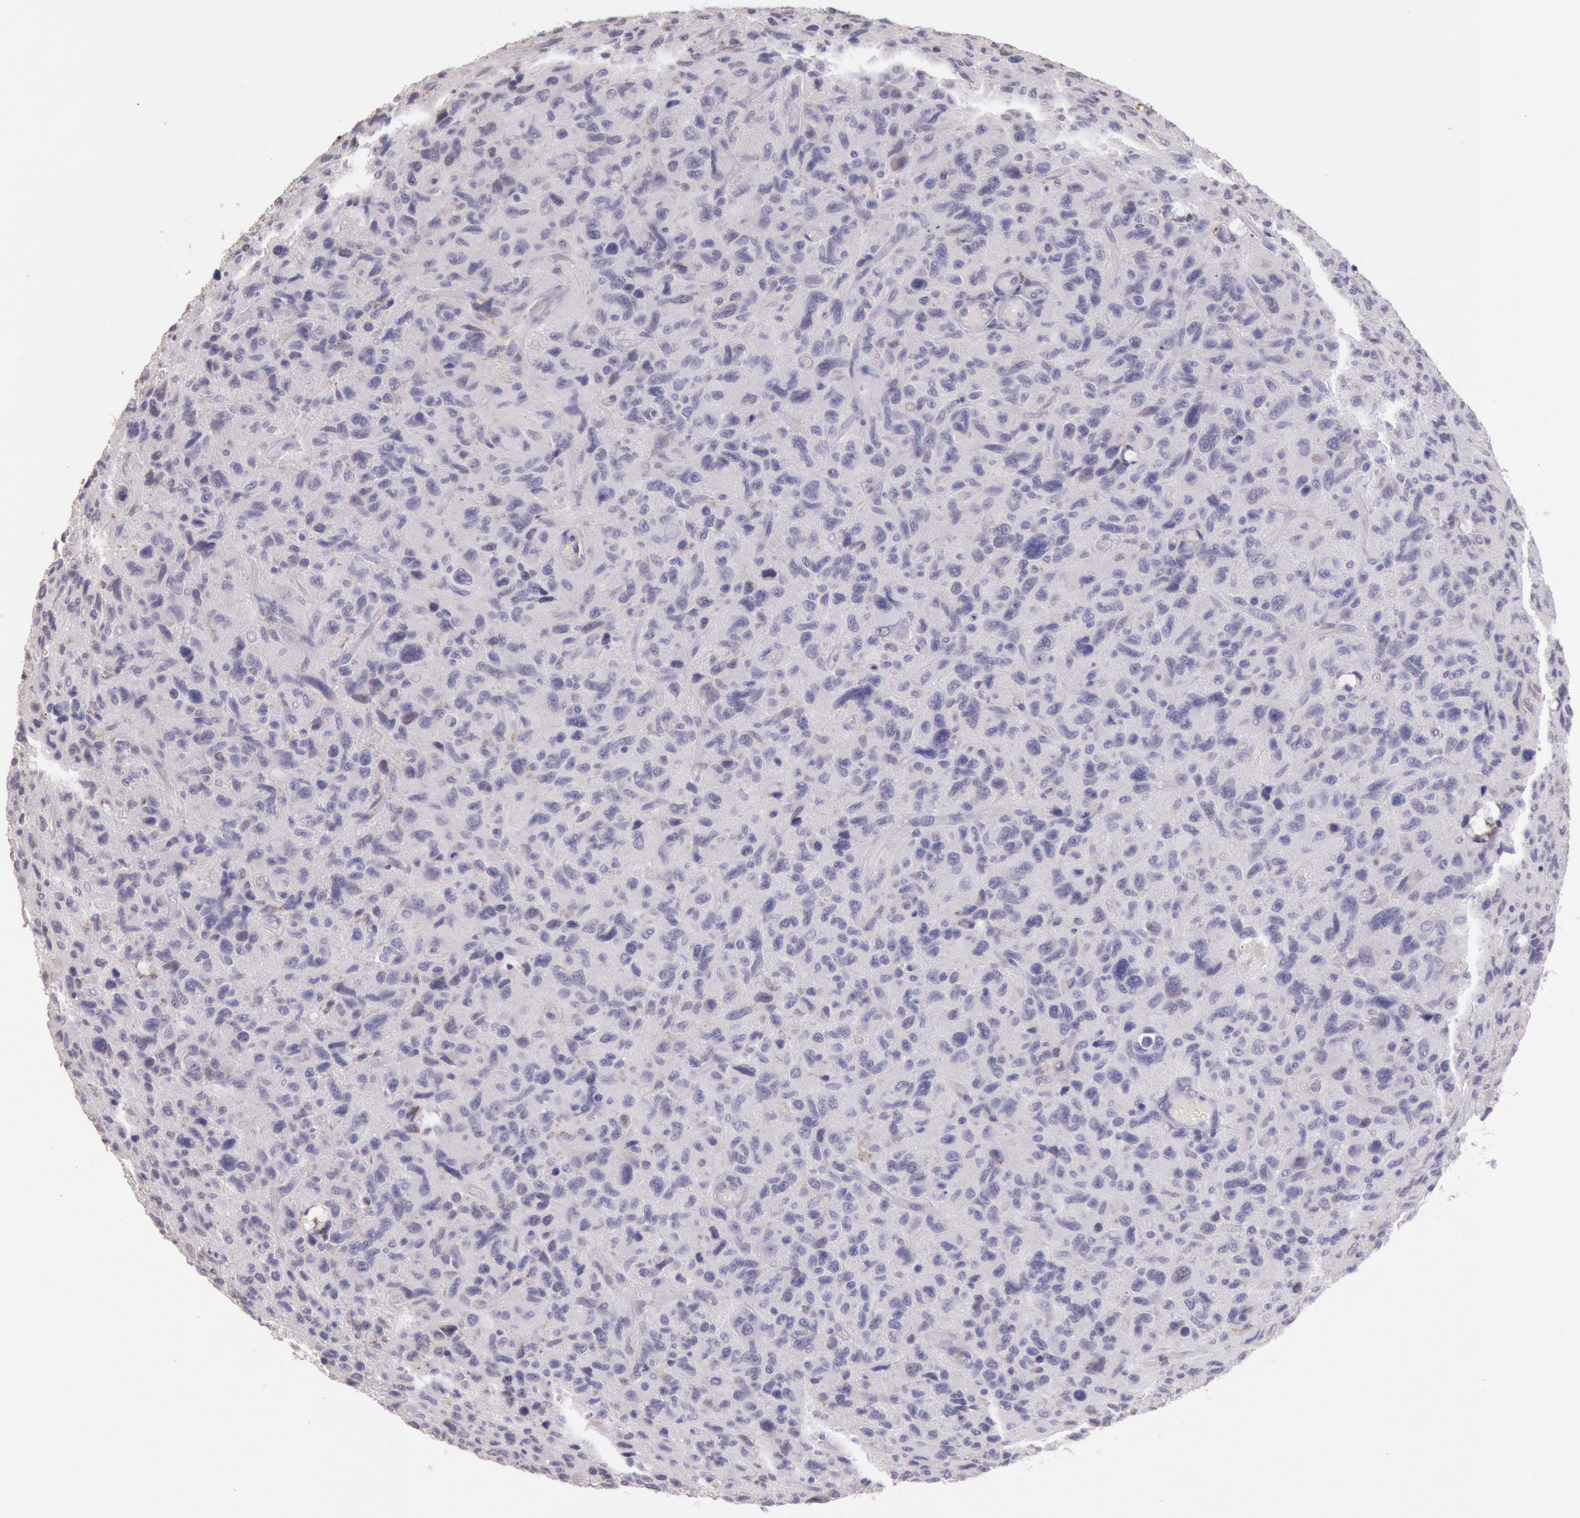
{"staining": {"intensity": "negative", "quantity": "none", "location": "none"}, "tissue": "glioma", "cell_type": "Tumor cells", "image_type": "cancer", "snomed": [{"axis": "morphology", "description": "Glioma, malignant, High grade"}, {"axis": "topography", "description": "Brain"}], "caption": "Immunohistochemistry photomicrograph of neoplastic tissue: human malignant glioma (high-grade) stained with DAB shows no significant protein positivity in tumor cells.", "gene": "FRMD6", "patient": {"sex": "female", "age": 60}}